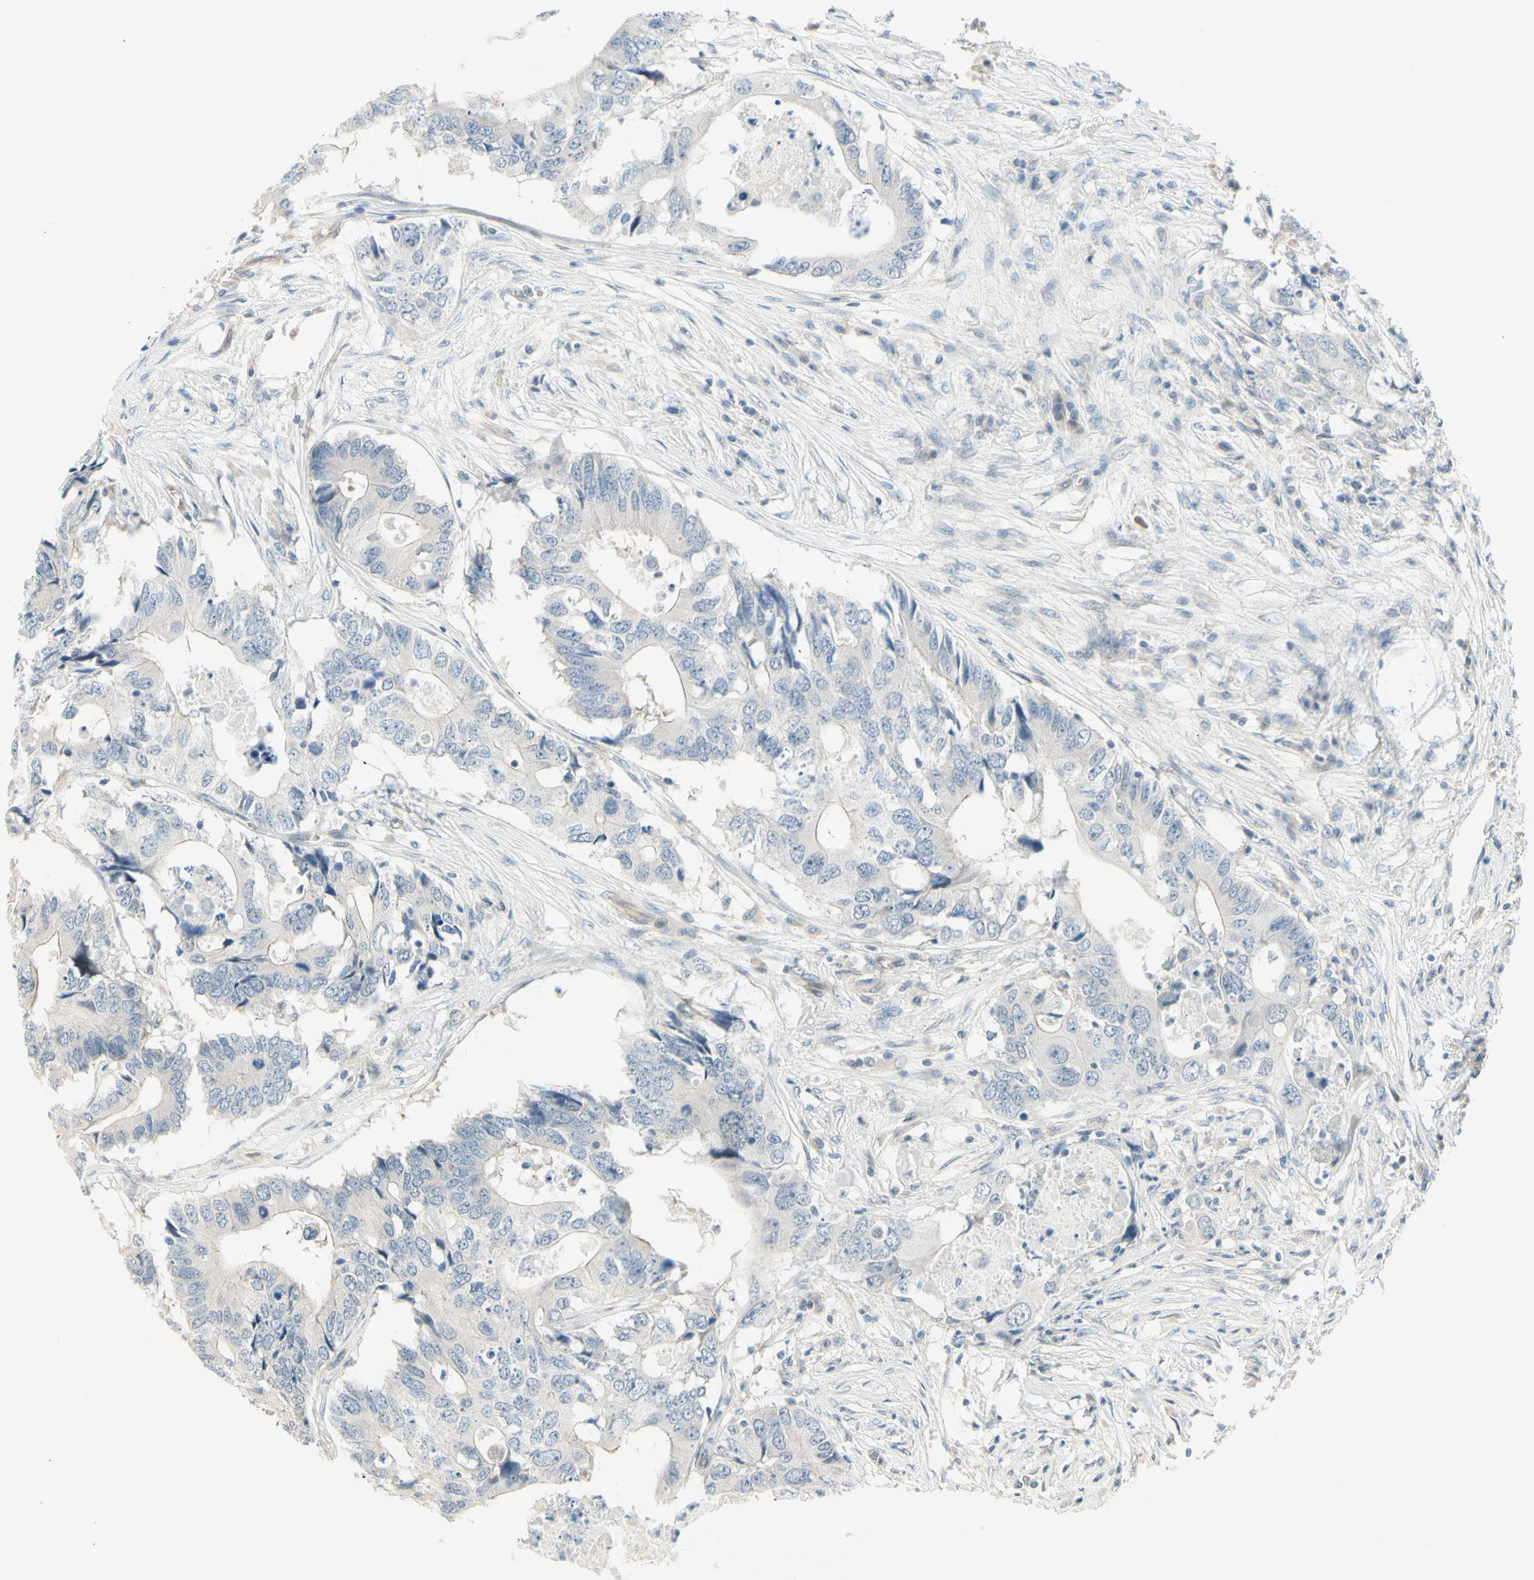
{"staining": {"intensity": "weak", "quantity": "<25%", "location": "cytoplasmic/membranous"}, "tissue": "colorectal cancer", "cell_type": "Tumor cells", "image_type": "cancer", "snomed": [{"axis": "morphology", "description": "Adenocarcinoma, NOS"}, {"axis": "topography", "description": "Colon"}], "caption": "The histopathology image displays no staining of tumor cells in colorectal cancer.", "gene": "SVBP", "patient": {"sex": "male", "age": 71}}